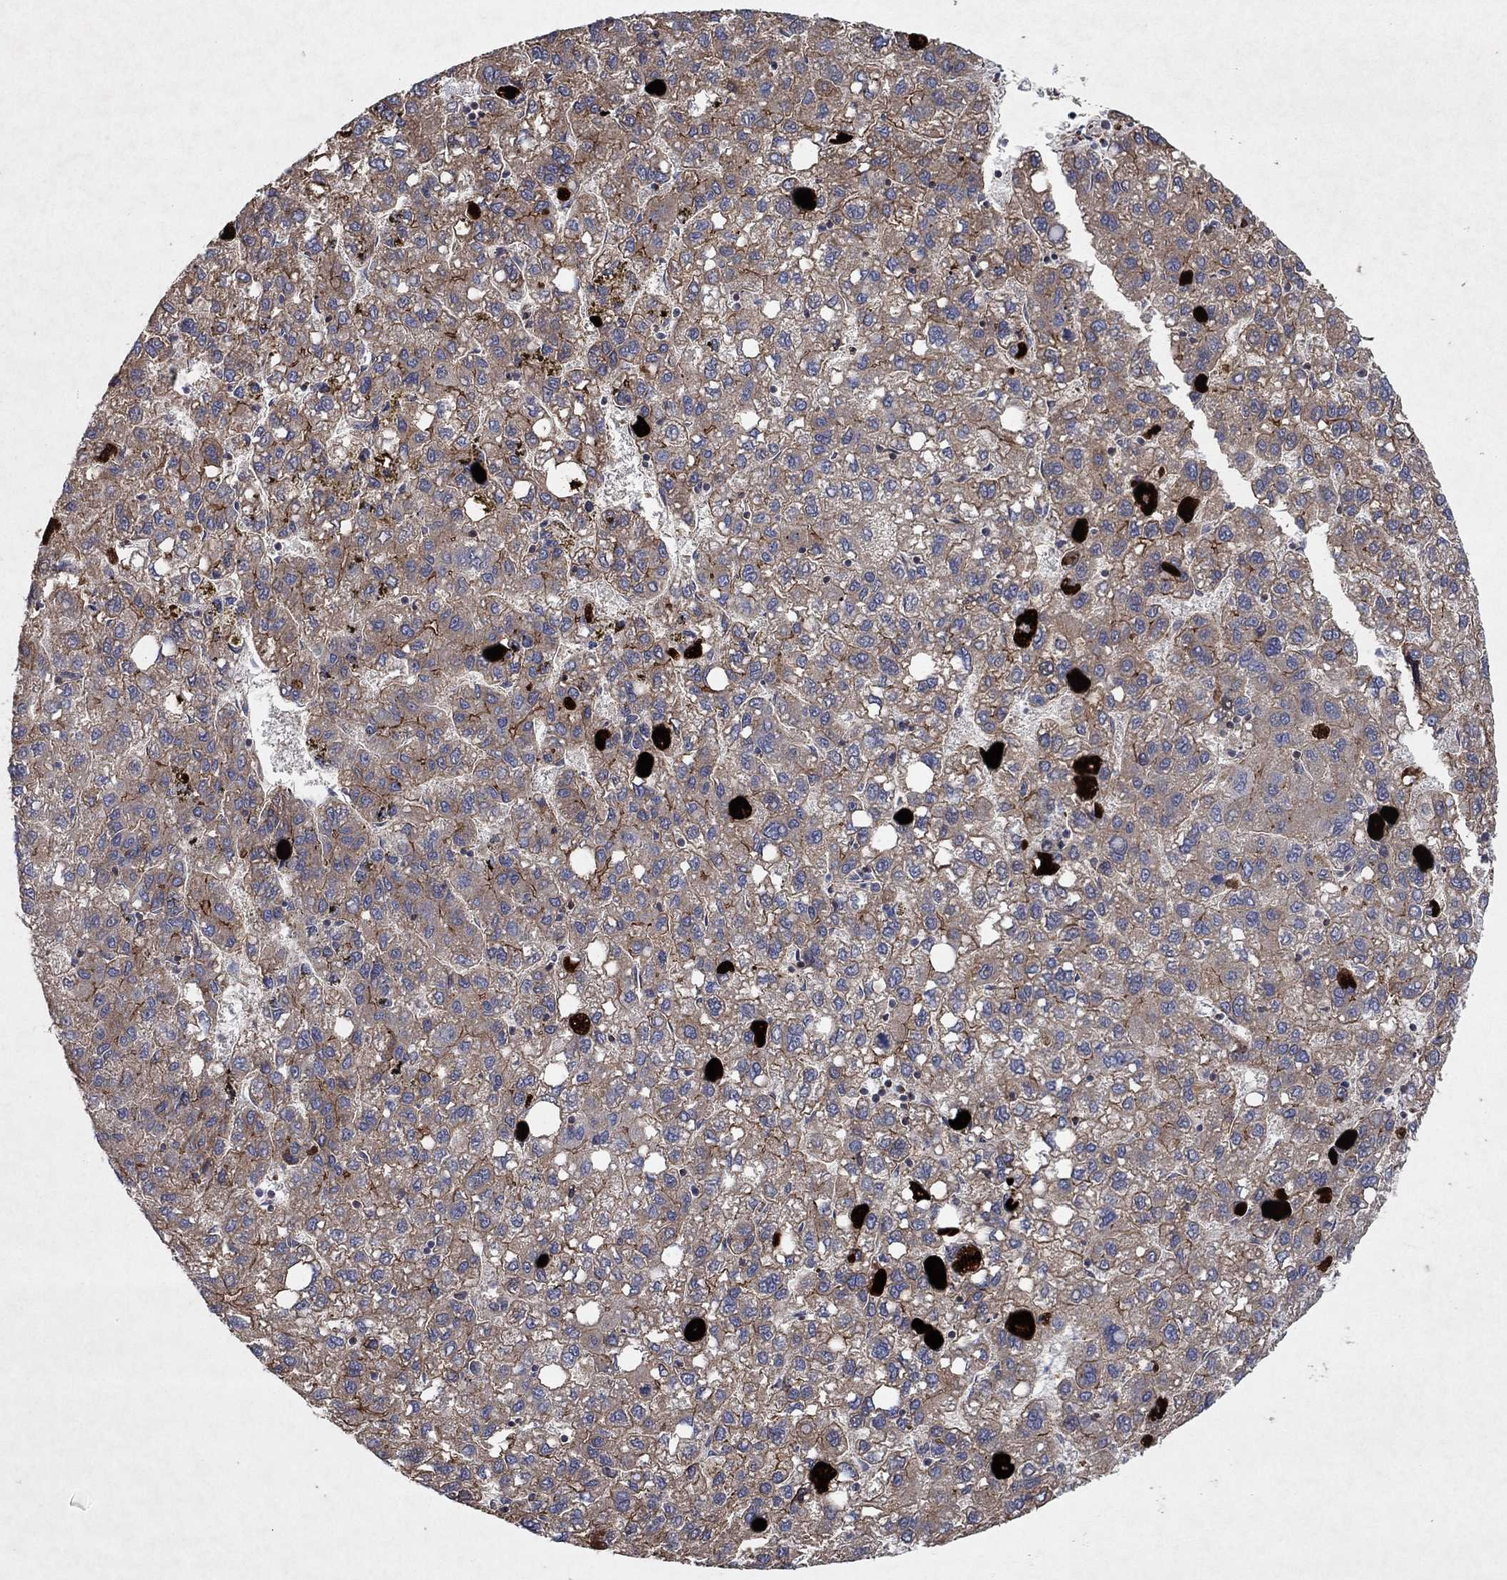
{"staining": {"intensity": "moderate", "quantity": "25%-75%", "location": "cytoplasmic/membranous"}, "tissue": "liver cancer", "cell_type": "Tumor cells", "image_type": "cancer", "snomed": [{"axis": "morphology", "description": "Carcinoma, Hepatocellular, NOS"}, {"axis": "topography", "description": "Liver"}], "caption": "Immunohistochemistry (IHC) micrograph of neoplastic tissue: liver hepatocellular carcinoma stained using IHC displays medium levels of moderate protein expression localized specifically in the cytoplasmic/membranous of tumor cells, appearing as a cytoplasmic/membranous brown color.", "gene": "FRG1", "patient": {"sex": "female", "age": 82}}